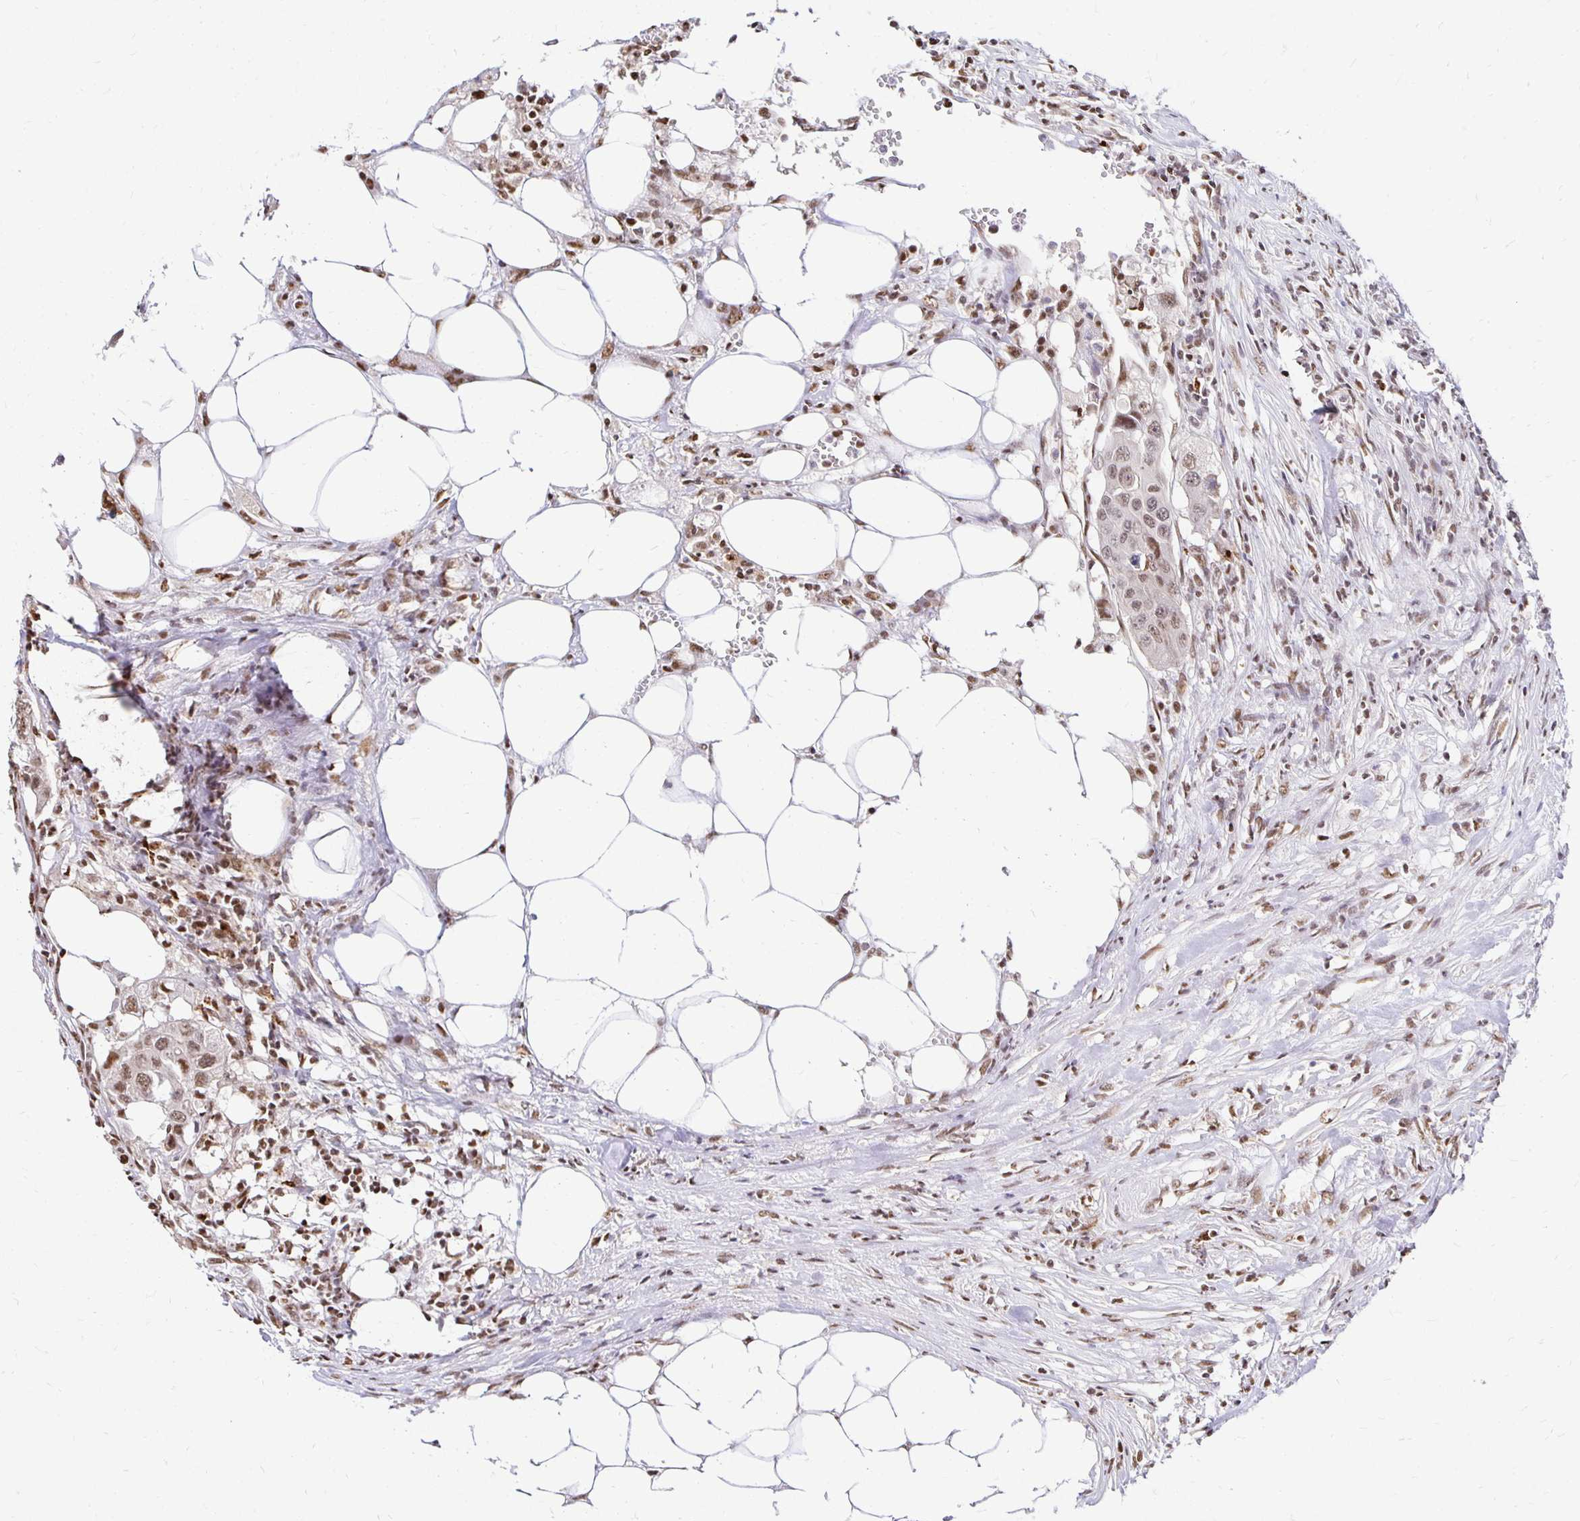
{"staining": {"intensity": "moderate", "quantity": ">75%", "location": "nuclear"}, "tissue": "colorectal cancer", "cell_type": "Tumor cells", "image_type": "cancer", "snomed": [{"axis": "morphology", "description": "Adenocarcinoma, NOS"}, {"axis": "topography", "description": "Colon"}], "caption": "This is an image of immunohistochemistry staining of colorectal cancer, which shows moderate expression in the nuclear of tumor cells.", "gene": "ZNF579", "patient": {"sex": "male", "age": 77}}